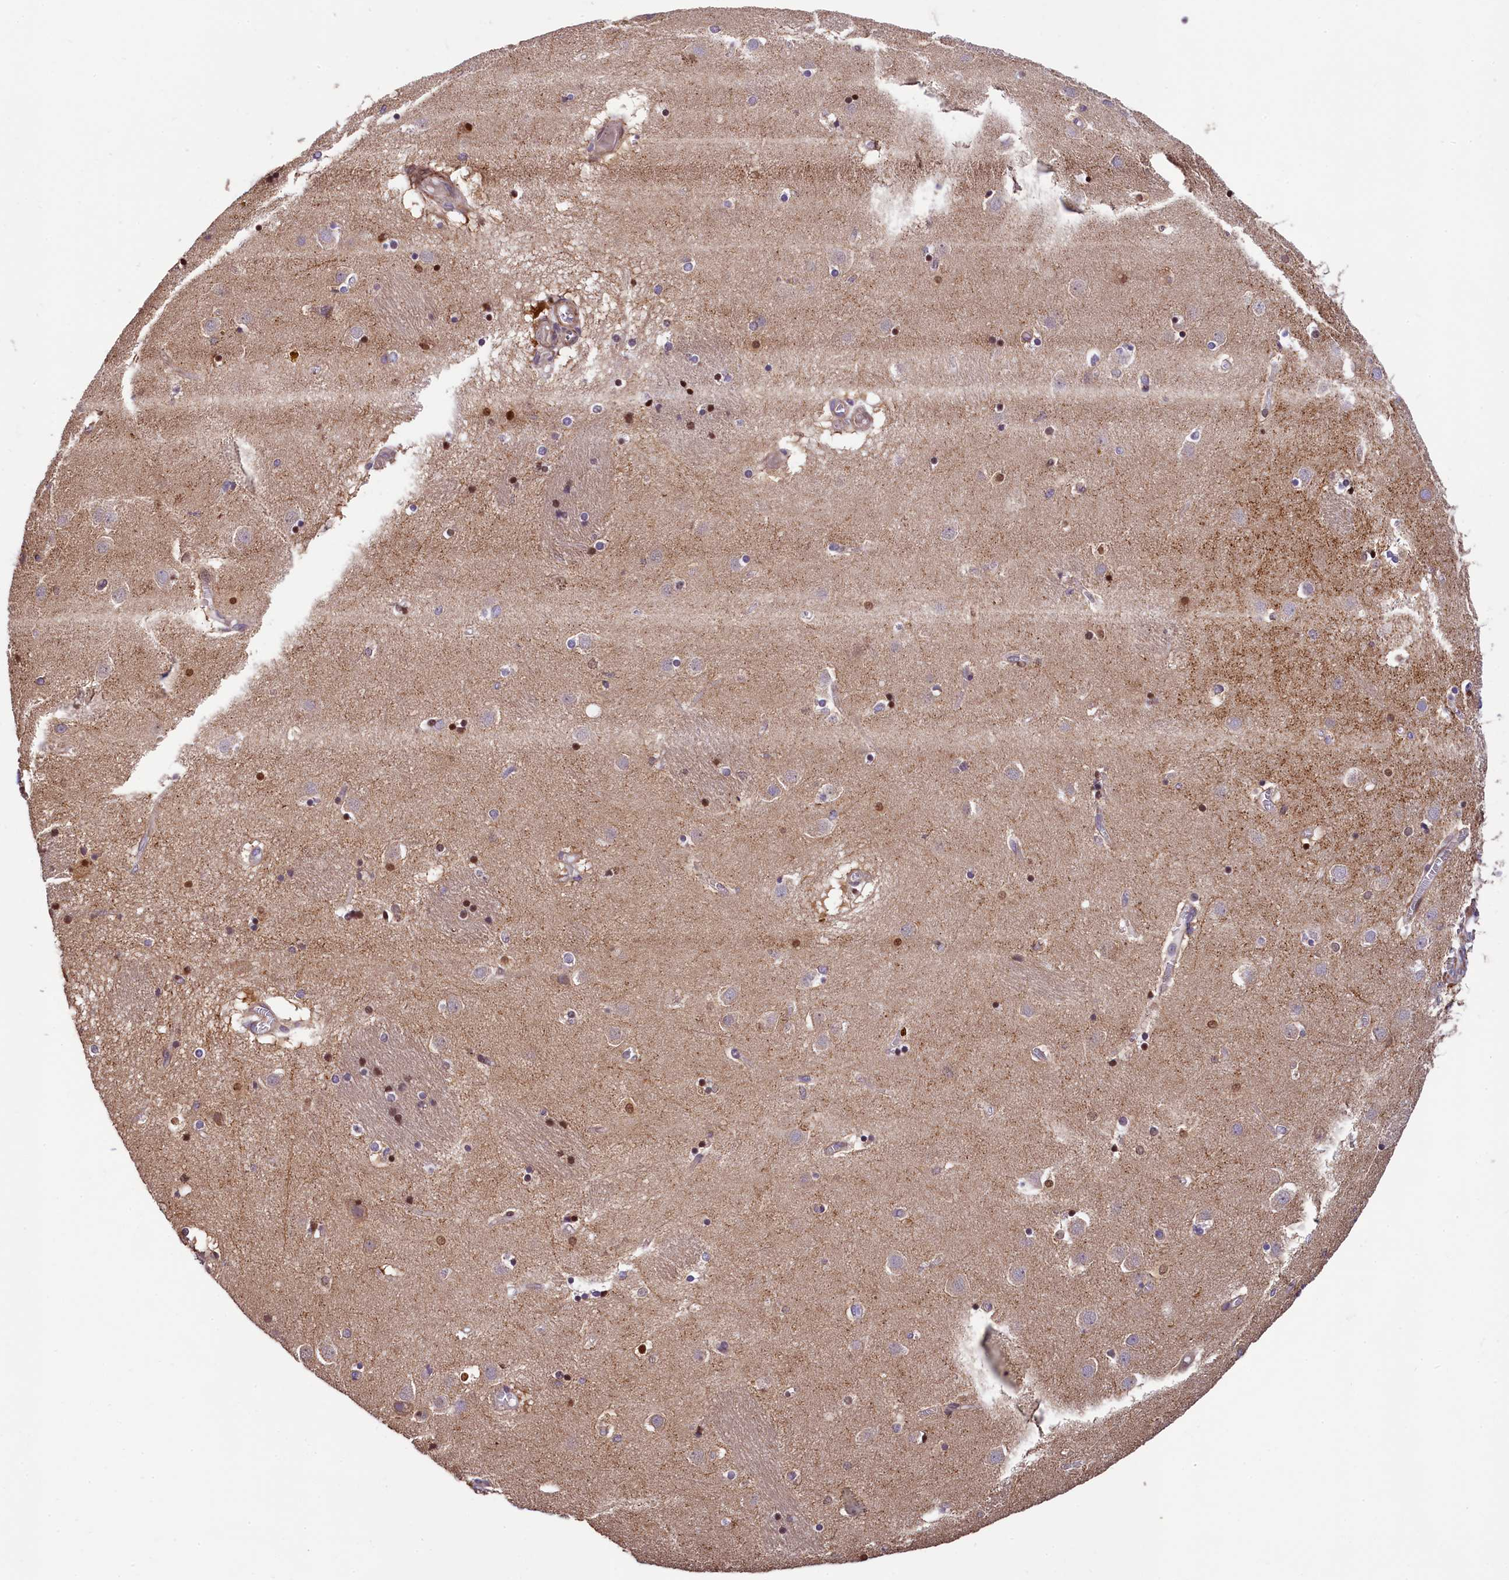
{"staining": {"intensity": "moderate", "quantity": "<25%", "location": "nuclear"}, "tissue": "caudate", "cell_type": "Glial cells", "image_type": "normal", "snomed": [{"axis": "morphology", "description": "Normal tissue, NOS"}, {"axis": "topography", "description": "Lateral ventricle wall"}], "caption": "The image reveals staining of benign caudate, revealing moderate nuclear protein positivity (brown color) within glial cells. The protein is stained brown, and the nuclei are stained in blue (DAB (3,3'-diaminobenzidine) IHC with brightfield microscopy, high magnification).", "gene": "ZNF2", "patient": {"sex": "male", "age": 70}}